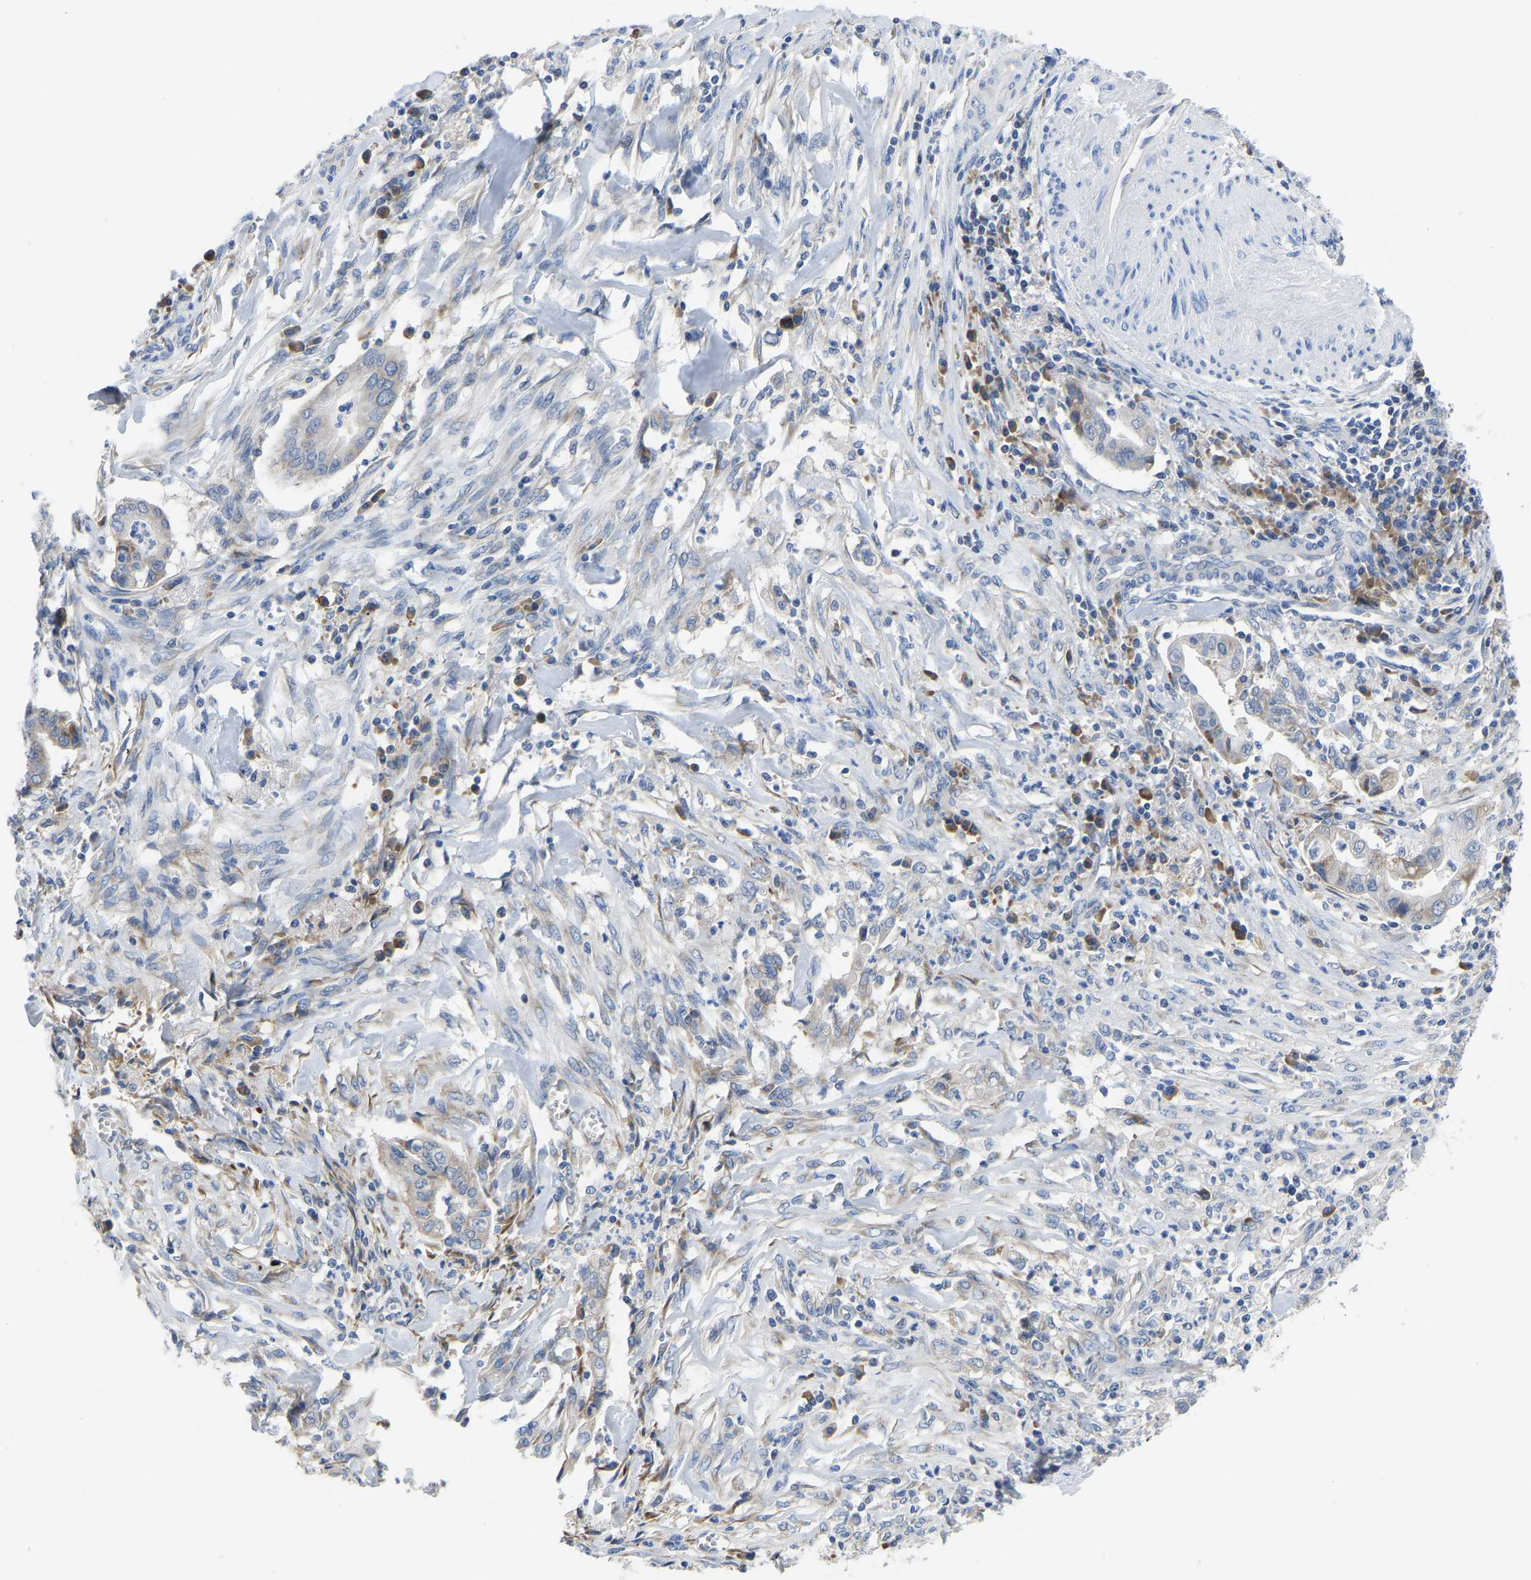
{"staining": {"intensity": "weak", "quantity": "<25%", "location": "cytoplasmic/membranous"}, "tissue": "cervical cancer", "cell_type": "Tumor cells", "image_type": "cancer", "snomed": [{"axis": "morphology", "description": "Adenocarcinoma, NOS"}, {"axis": "topography", "description": "Cervix"}], "caption": "Adenocarcinoma (cervical) was stained to show a protein in brown. There is no significant expression in tumor cells.", "gene": "ABCA10", "patient": {"sex": "female", "age": 44}}